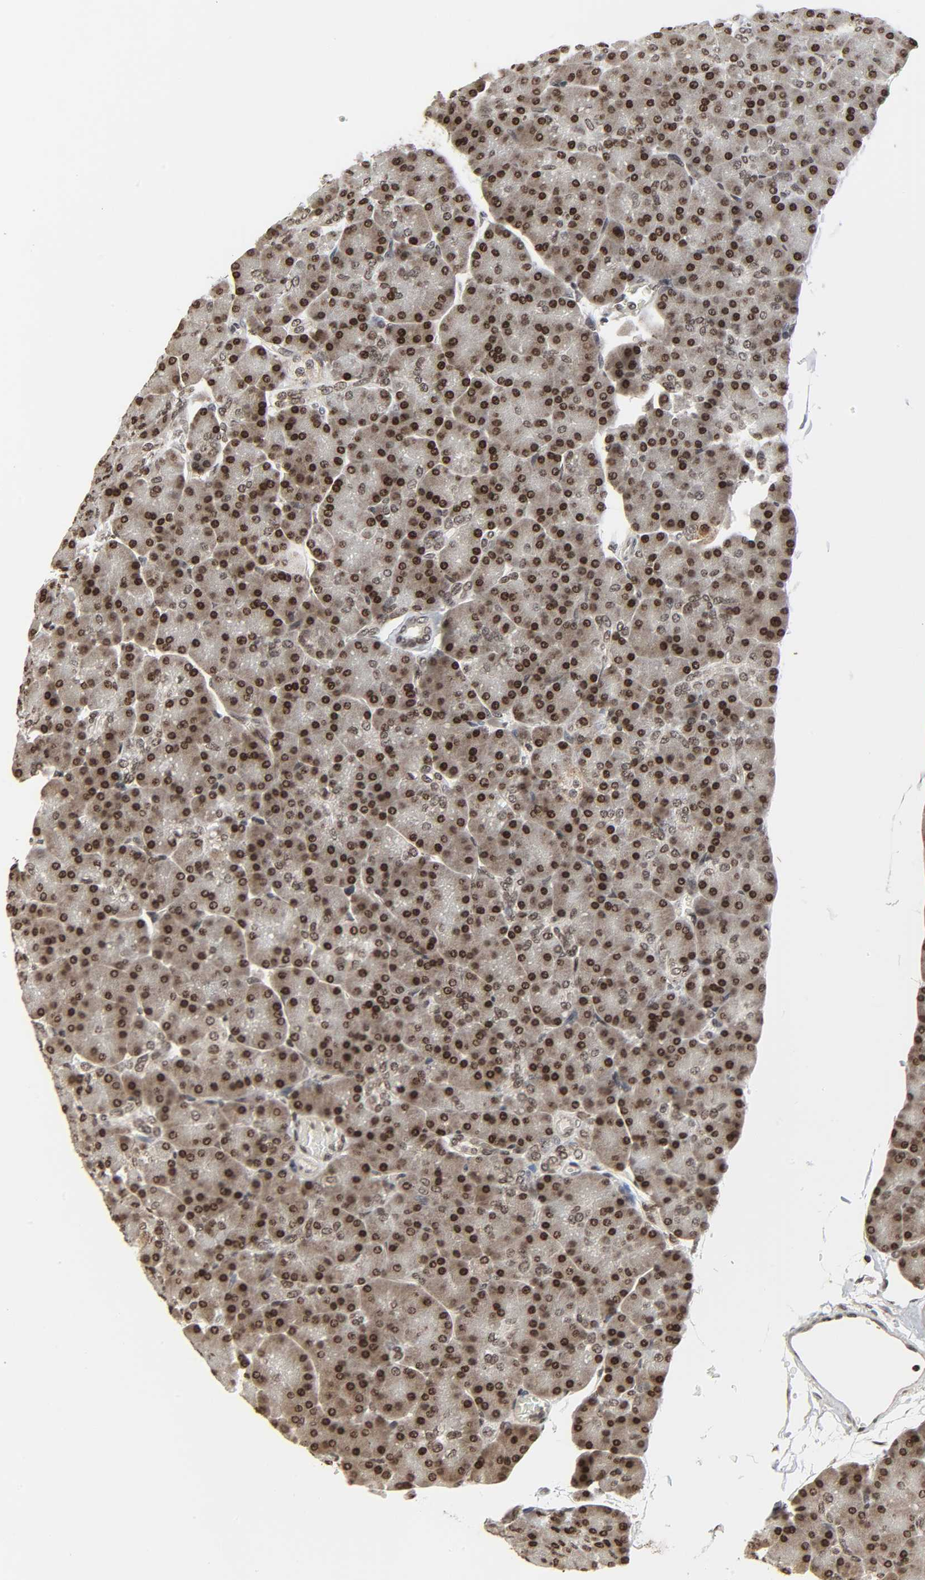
{"staining": {"intensity": "moderate", "quantity": ">75%", "location": "cytoplasmic/membranous,nuclear"}, "tissue": "pancreas", "cell_type": "Exocrine glandular cells", "image_type": "normal", "snomed": [{"axis": "morphology", "description": "Normal tissue, NOS"}, {"axis": "topography", "description": "Pancreas"}], "caption": "Human pancreas stained with a brown dye shows moderate cytoplasmic/membranous,nuclear positive positivity in about >75% of exocrine glandular cells.", "gene": "XRCC1", "patient": {"sex": "female", "age": 43}}